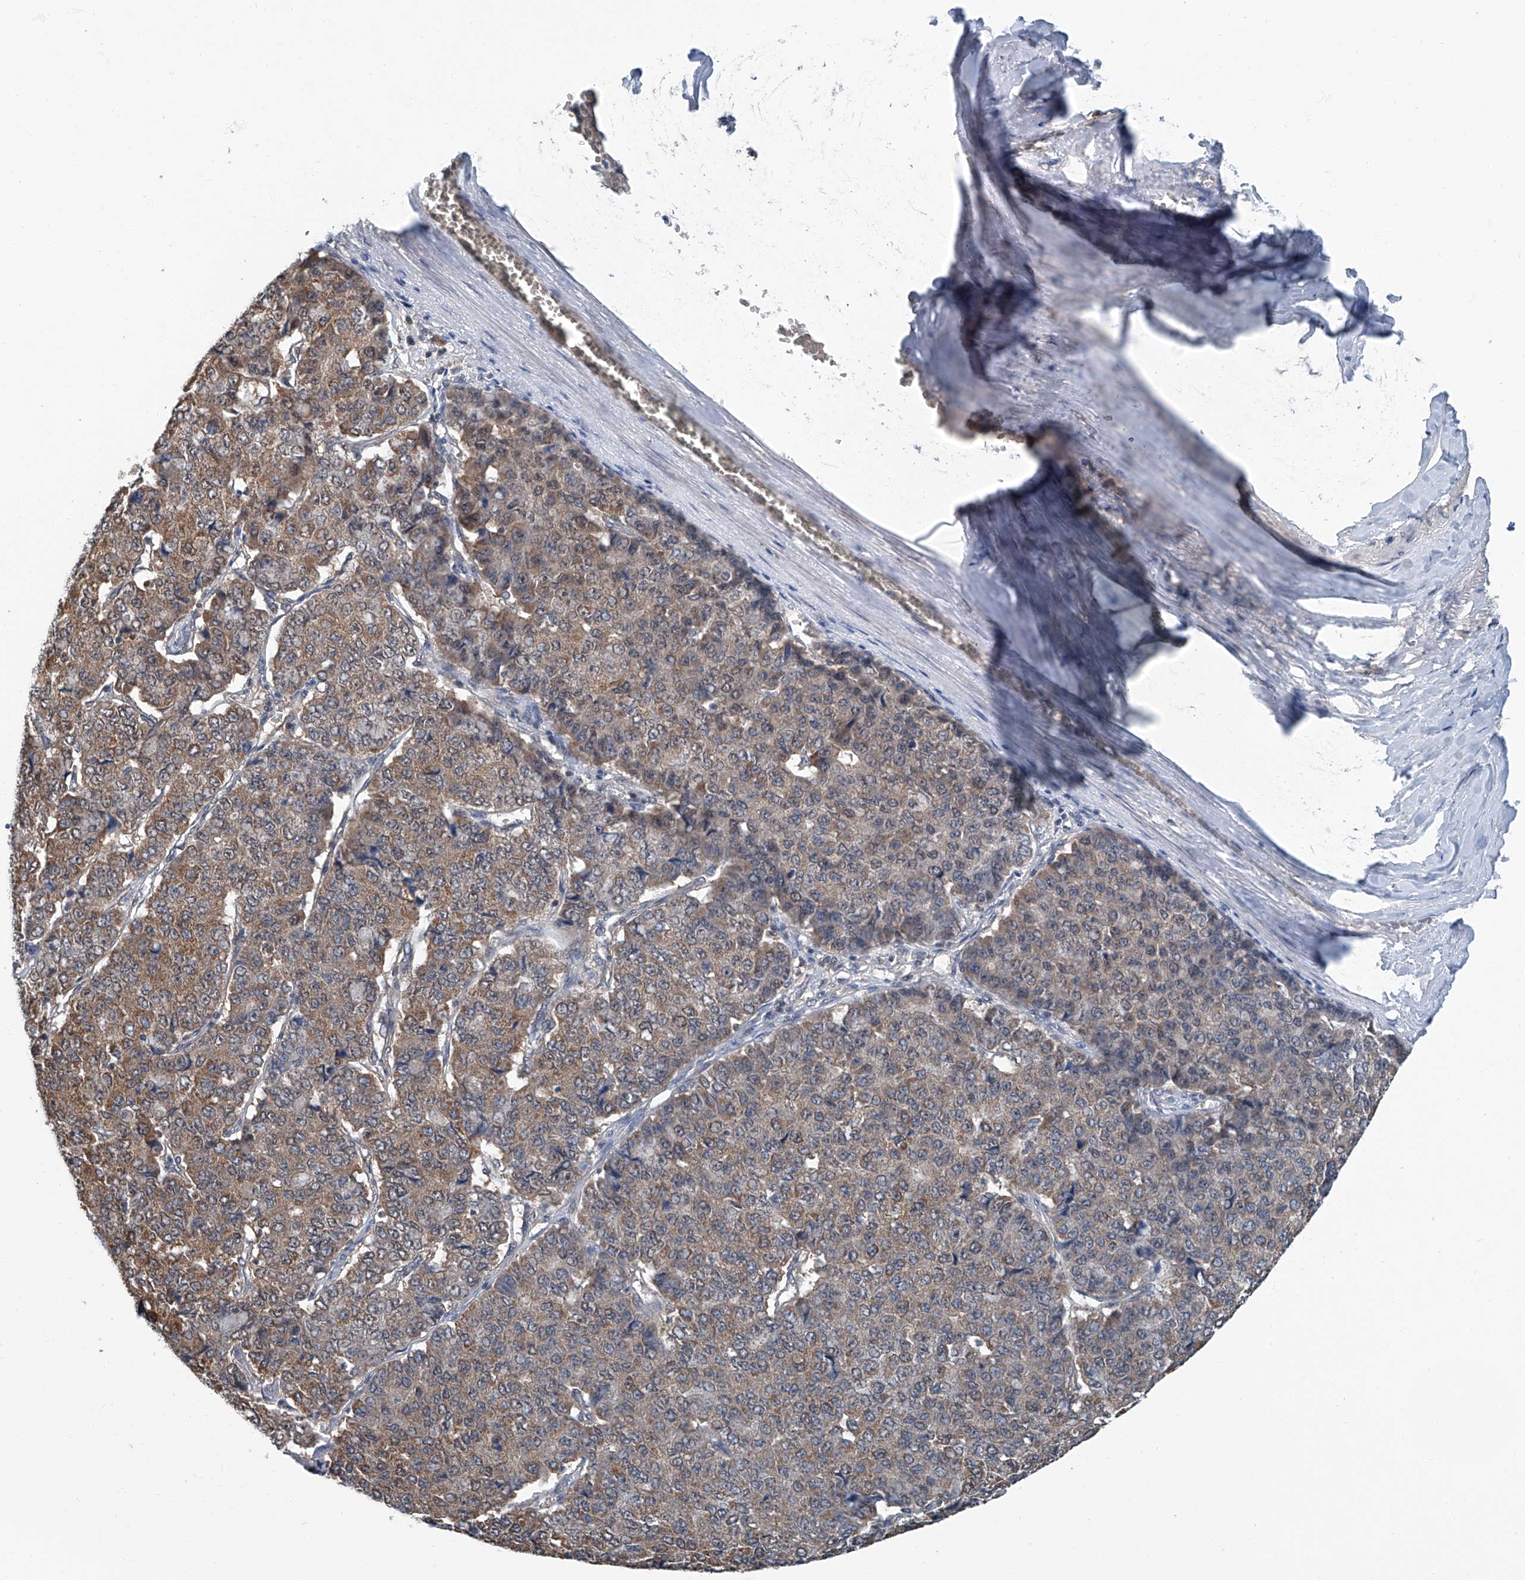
{"staining": {"intensity": "moderate", "quantity": ">75%", "location": "cytoplasmic/membranous"}, "tissue": "pancreatic cancer", "cell_type": "Tumor cells", "image_type": "cancer", "snomed": [{"axis": "morphology", "description": "Adenocarcinoma, NOS"}, {"axis": "topography", "description": "Pancreas"}], "caption": "Tumor cells reveal moderate cytoplasmic/membranous staining in about >75% of cells in pancreatic cancer (adenocarcinoma).", "gene": "CLK1", "patient": {"sex": "male", "age": 50}}